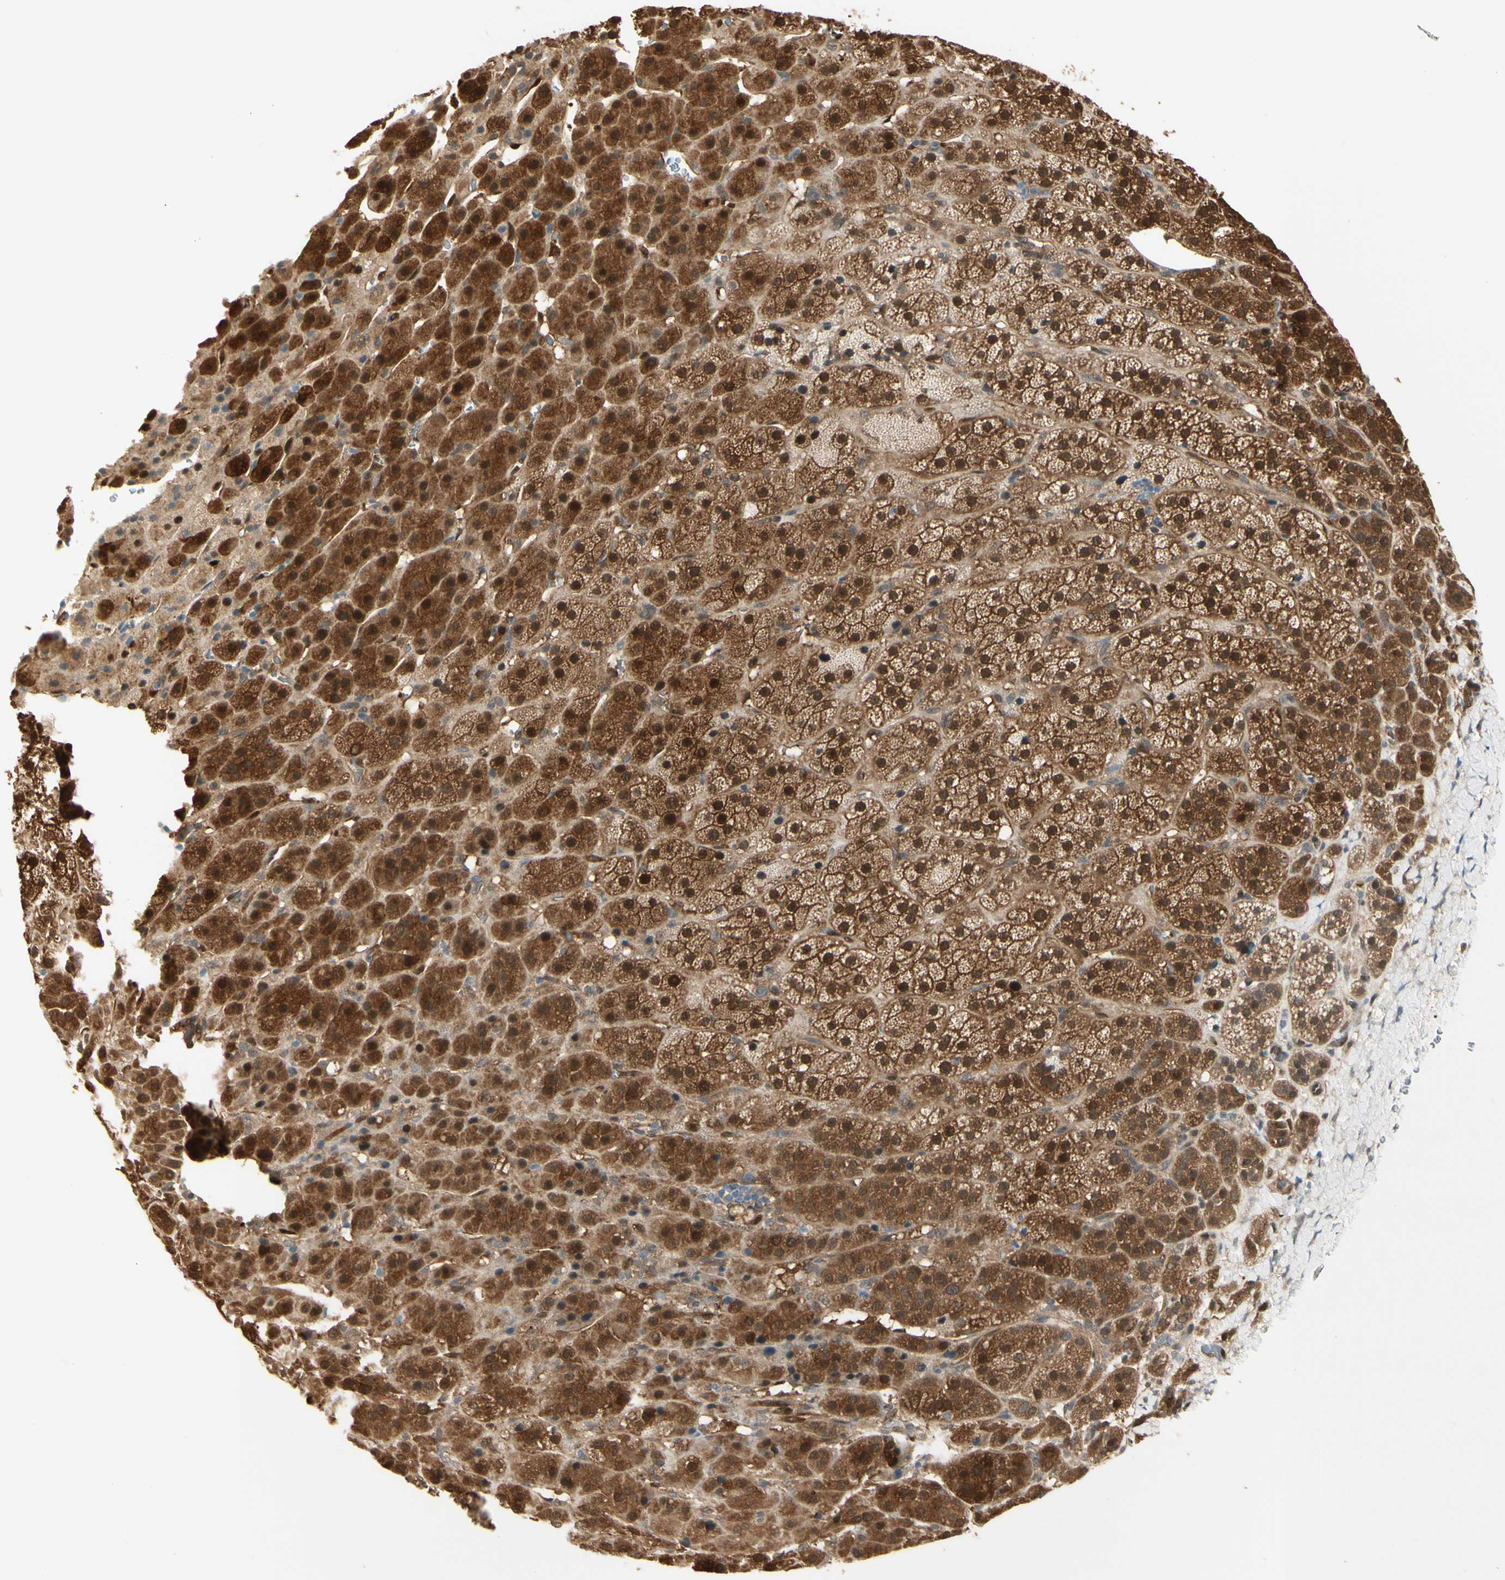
{"staining": {"intensity": "strong", "quantity": ">75%", "location": "cytoplasmic/membranous,nuclear"}, "tissue": "adrenal gland", "cell_type": "Glandular cells", "image_type": "normal", "snomed": [{"axis": "morphology", "description": "Normal tissue, NOS"}, {"axis": "topography", "description": "Adrenal gland"}], "caption": "A brown stain shows strong cytoplasmic/membranous,nuclear expression of a protein in glandular cells of unremarkable human adrenal gland. (Stains: DAB in brown, nuclei in blue, Microscopy: brightfield microscopy at high magnification).", "gene": "SERPINB6", "patient": {"sex": "female", "age": 57}}